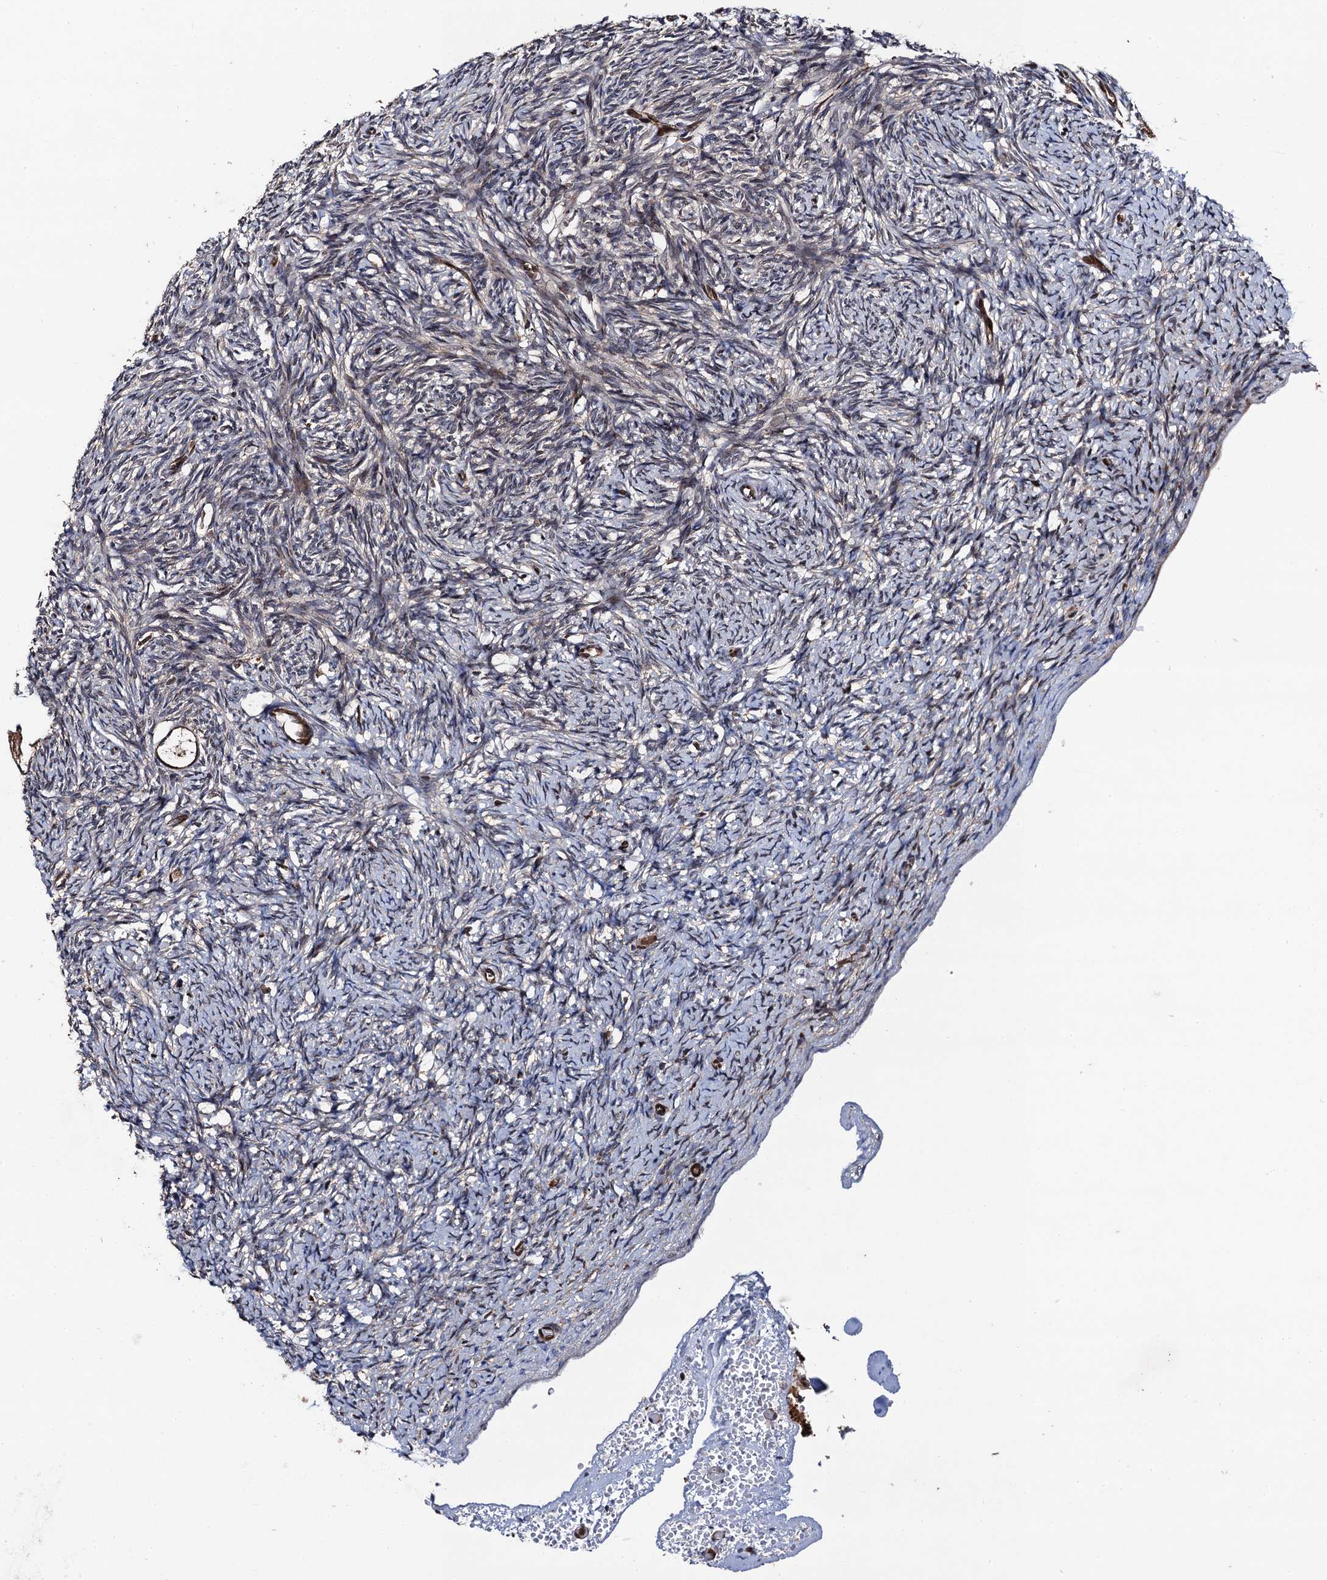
{"staining": {"intensity": "weak", "quantity": ">75%", "location": "cytoplasmic/membranous"}, "tissue": "ovary", "cell_type": "Follicle cells", "image_type": "normal", "snomed": [{"axis": "morphology", "description": "Normal tissue, NOS"}, {"axis": "topography", "description": "Ovary"}], "caption": "Immunohistochemical staining of unremarkable ovary displays low levels of weak cytoplasmic/membranous positivity in about >75% of follicle cells. (Brightfield microscopy of DAB IHC at high magnification).", "gene": "BORA", "patient": {"sex": "female", "age": 34}}